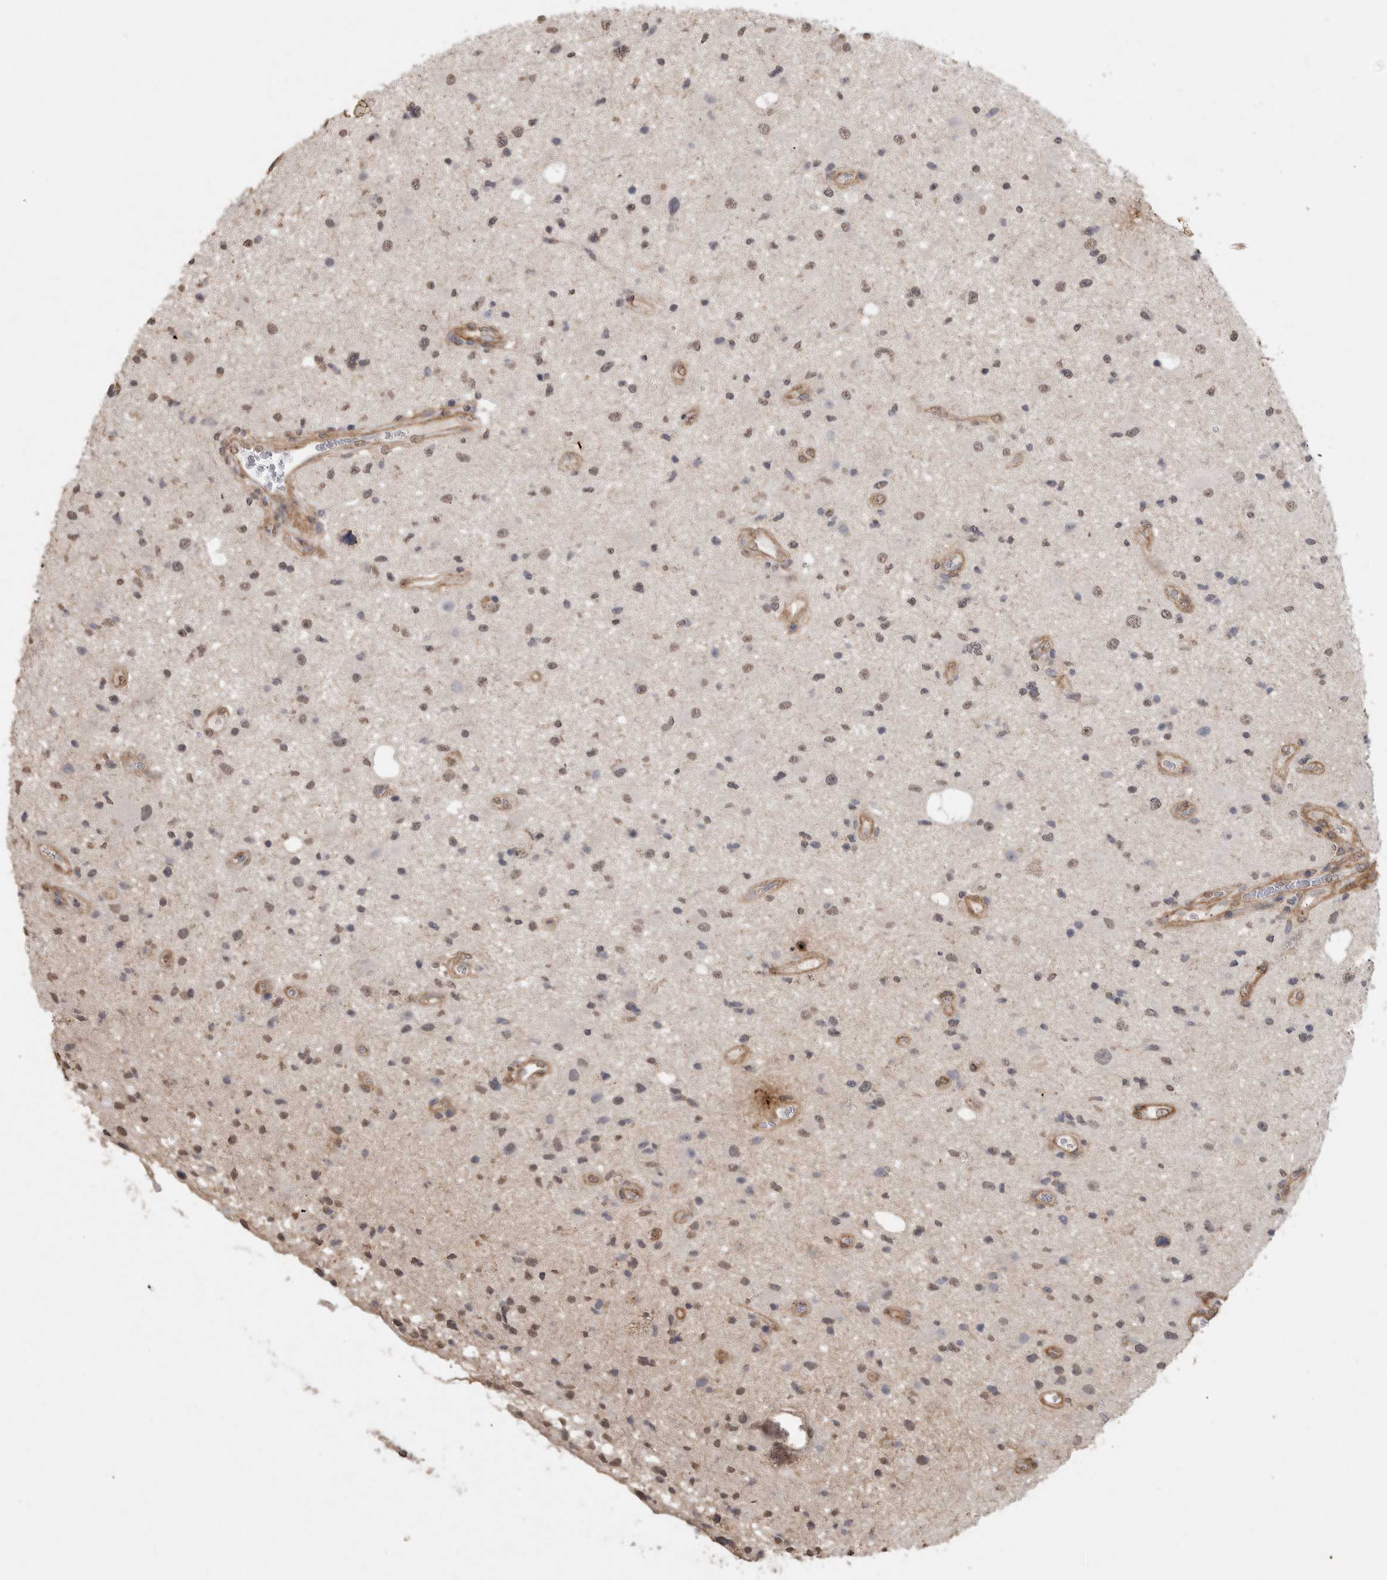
{"staining": {"intensity": "weak", "quantity": "25%-75%", "location": "nuclear"}, "tissue": "glioma", "cell_type": "Tumor cells", "image_type": "cancer", "snomed": [{"axis": "morphology", "description": "Glioma, malignant, High grade"}, {"axis": "topography", "description": "Brain"}], "caption": "Immunohistochemical staining of human high-grade glioma (malignant) shows low levels of weak nuclear expression in approximately 25%-75% of tumor cells.", "gene": "RECK", "patient": {"sex": "male", "age": 33}}